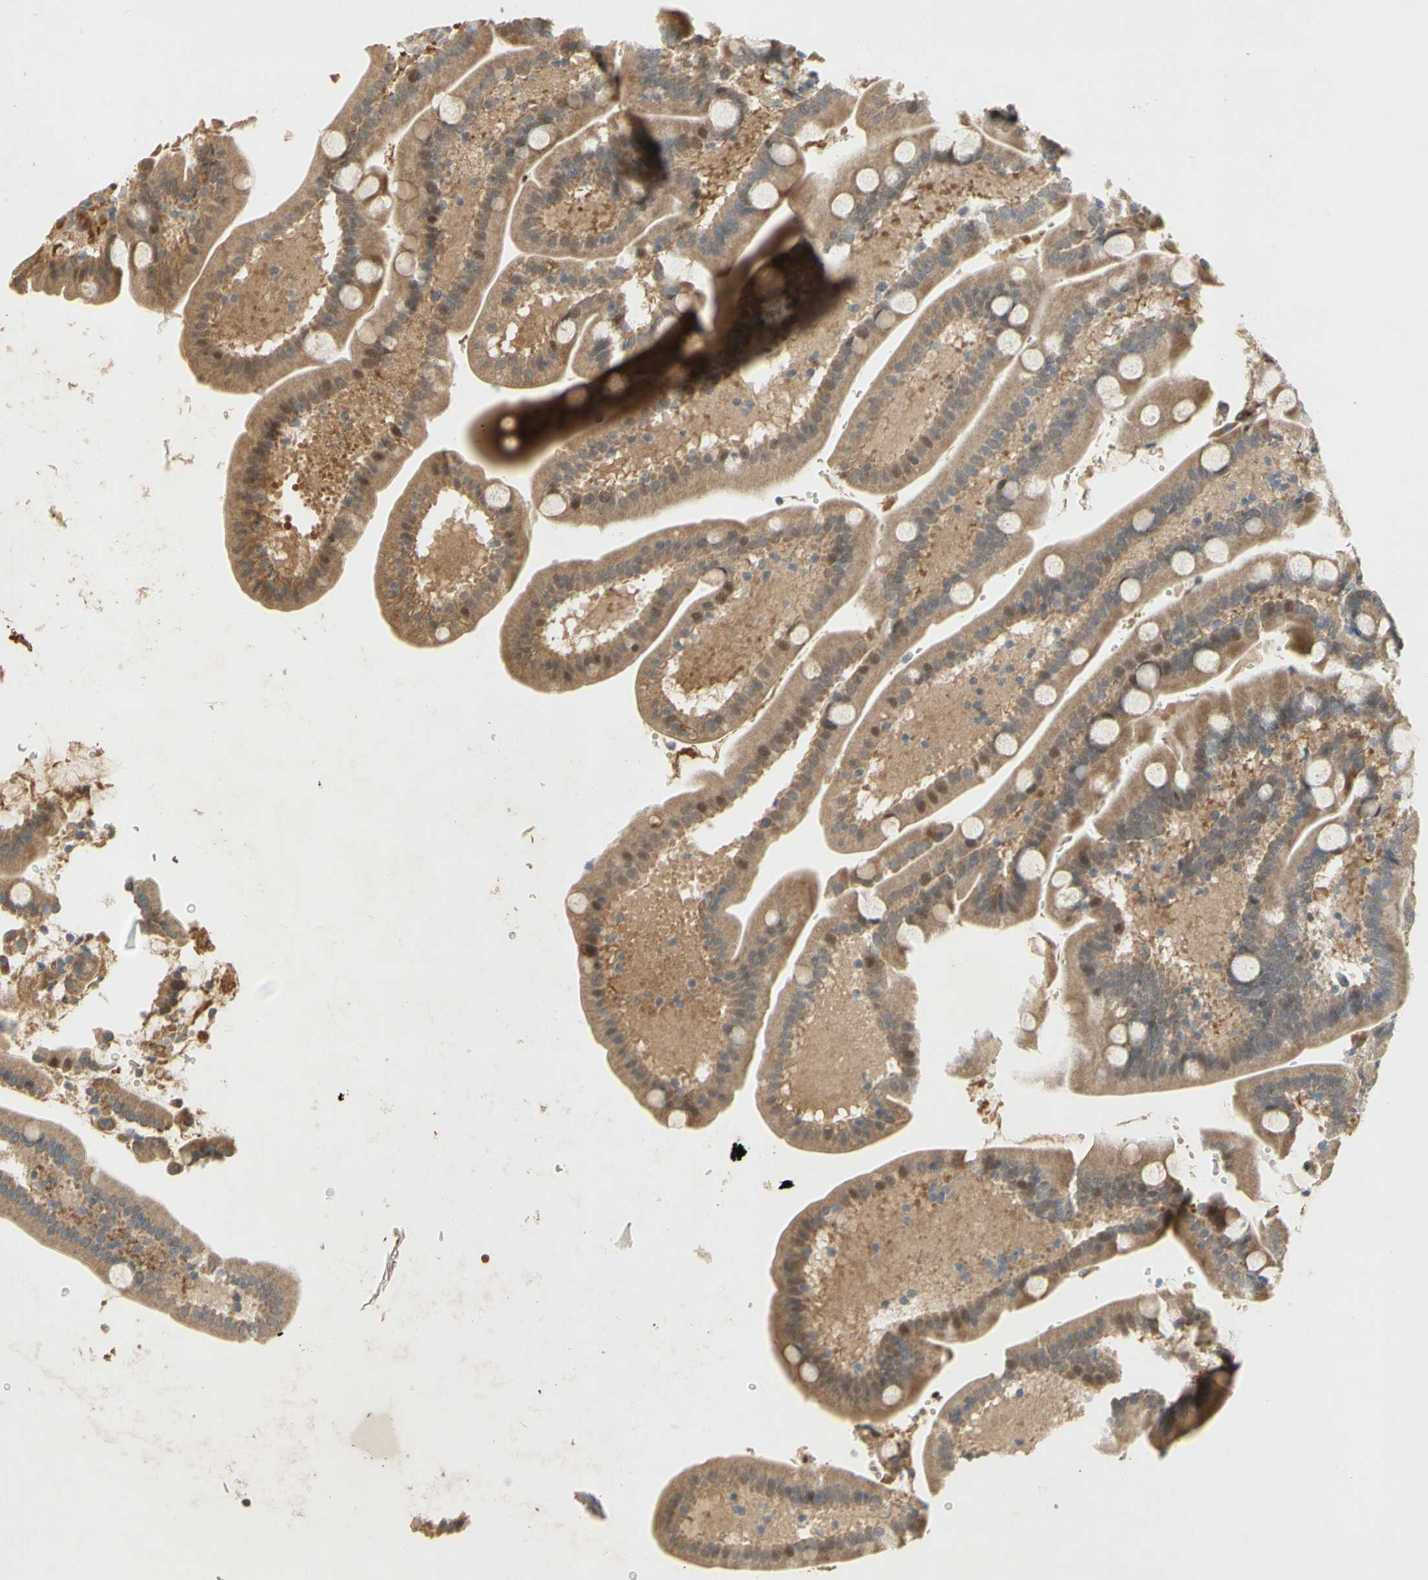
{"staining": {"intensity": "weak", "quantity": ">75%", "location": "cytoplasmic/membranous,nuclear"}, "tissue": "duodenum", "cell_type": "Glandular cells", "image_type": "normal", "snomed": [{"axis": "morphology", "description": "Normal tissue, NOS"}, {"axis": "topography", "description": "Duodenum"}], "caption": "Glandular cells show low levels of weak cytoplasmic/membranous,nuclear staining in approximately >75% of cells in normal duodenum.", "gene": "NRG4", "patient": {"sex": "male", "age": 54}}